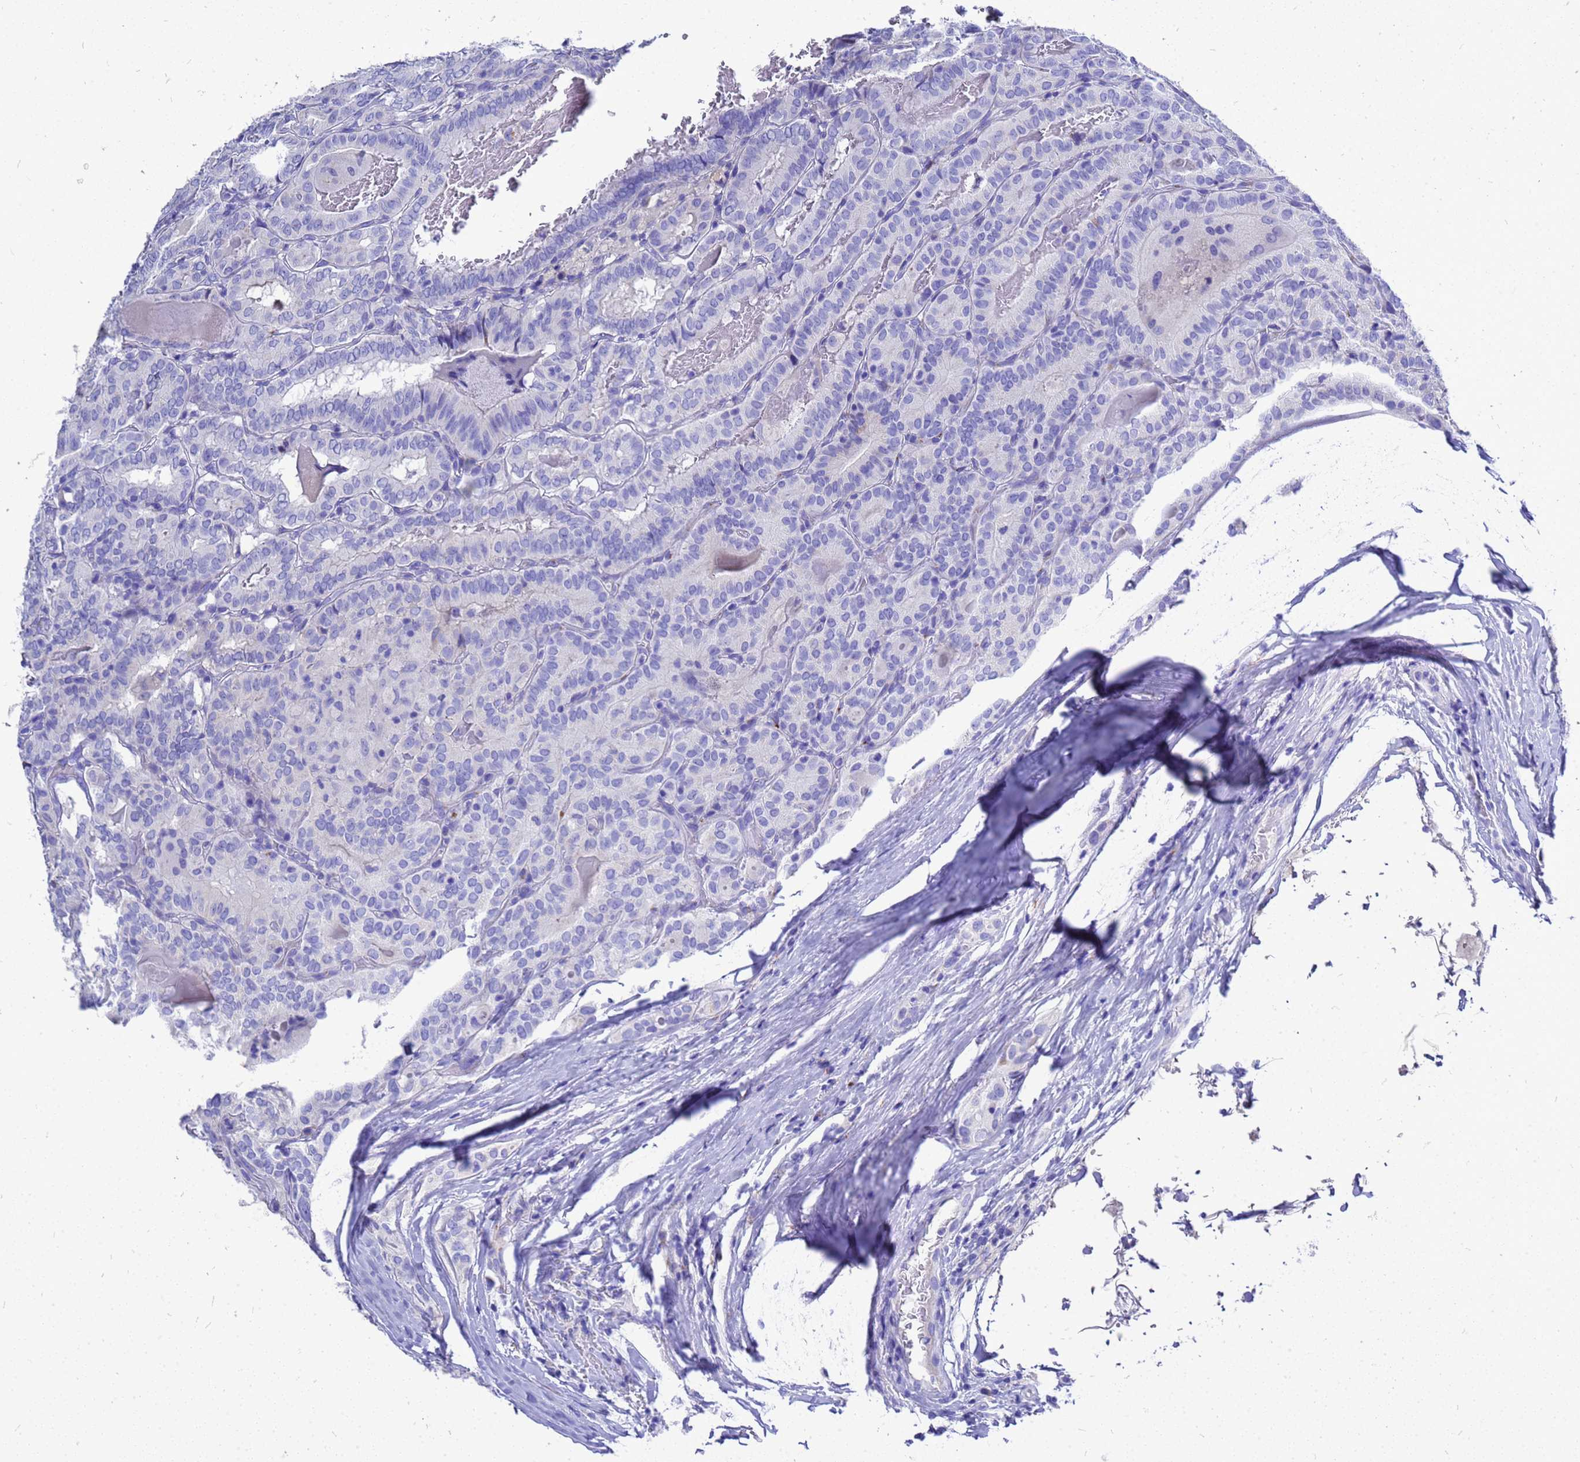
{"staining": {"intensity": "negative", "quantity": "none", "location": "none"}, "tissue": "thyroid cancer", "cell_type": "Tumor cells", "image_type": "cancer", "snomed": [{"axis": "morphology", "description": "Papillary adenocarcinoma, NOS"}, {"axis": "topography", "description": "Thyroid gland"}], "caption": "This is an immunohistochemistry (IHC) image of thyroid papillary adenocarcinoma. There is no expression in tumor cells.", "gene": "OR52E2", "patient": {"sex": "female", "age": 72}}